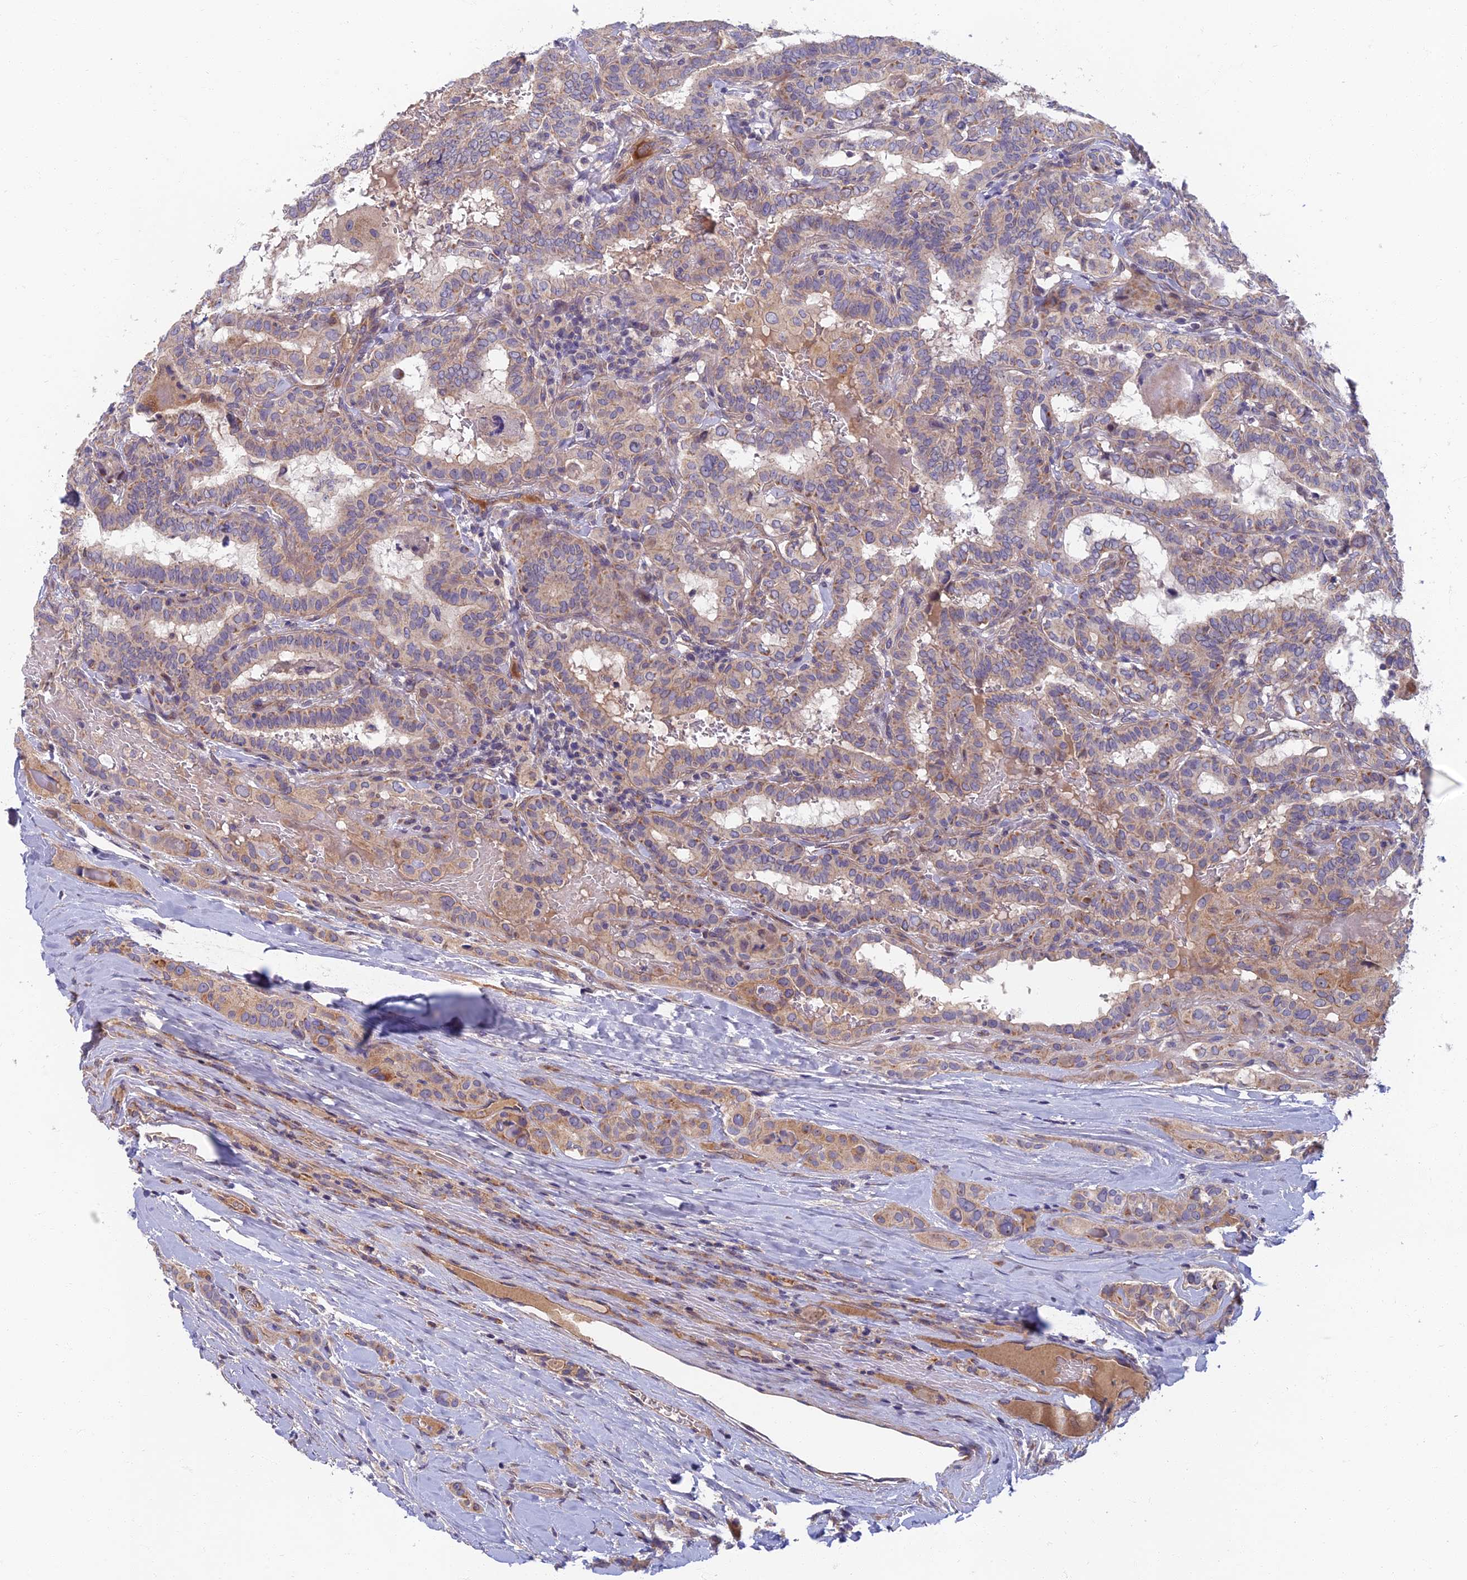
{"staining": {"intensity": "weak", "quantity": "25%-75%", "location": "cytoplasmic/membranous"}, "tissue": "thyroid cancer", "cell_type": "Tumor cells", "image_type": "cancer", "snomed": [{"axis": "morphology", "description": "Papillary adenocarcinoma, NOS"}, {"axis": "topography", "description": "Thyroid gland"}], "caption": "About 25%-75% of tumor cells in thyroid cancer (papillary adenocarcinoma) show weak cytoplasmic/membranous protein expression as visualized by brown immunohistochemical staining.", "gene": "SOGA1", "patient": {"sex": "female", "age": 72}}